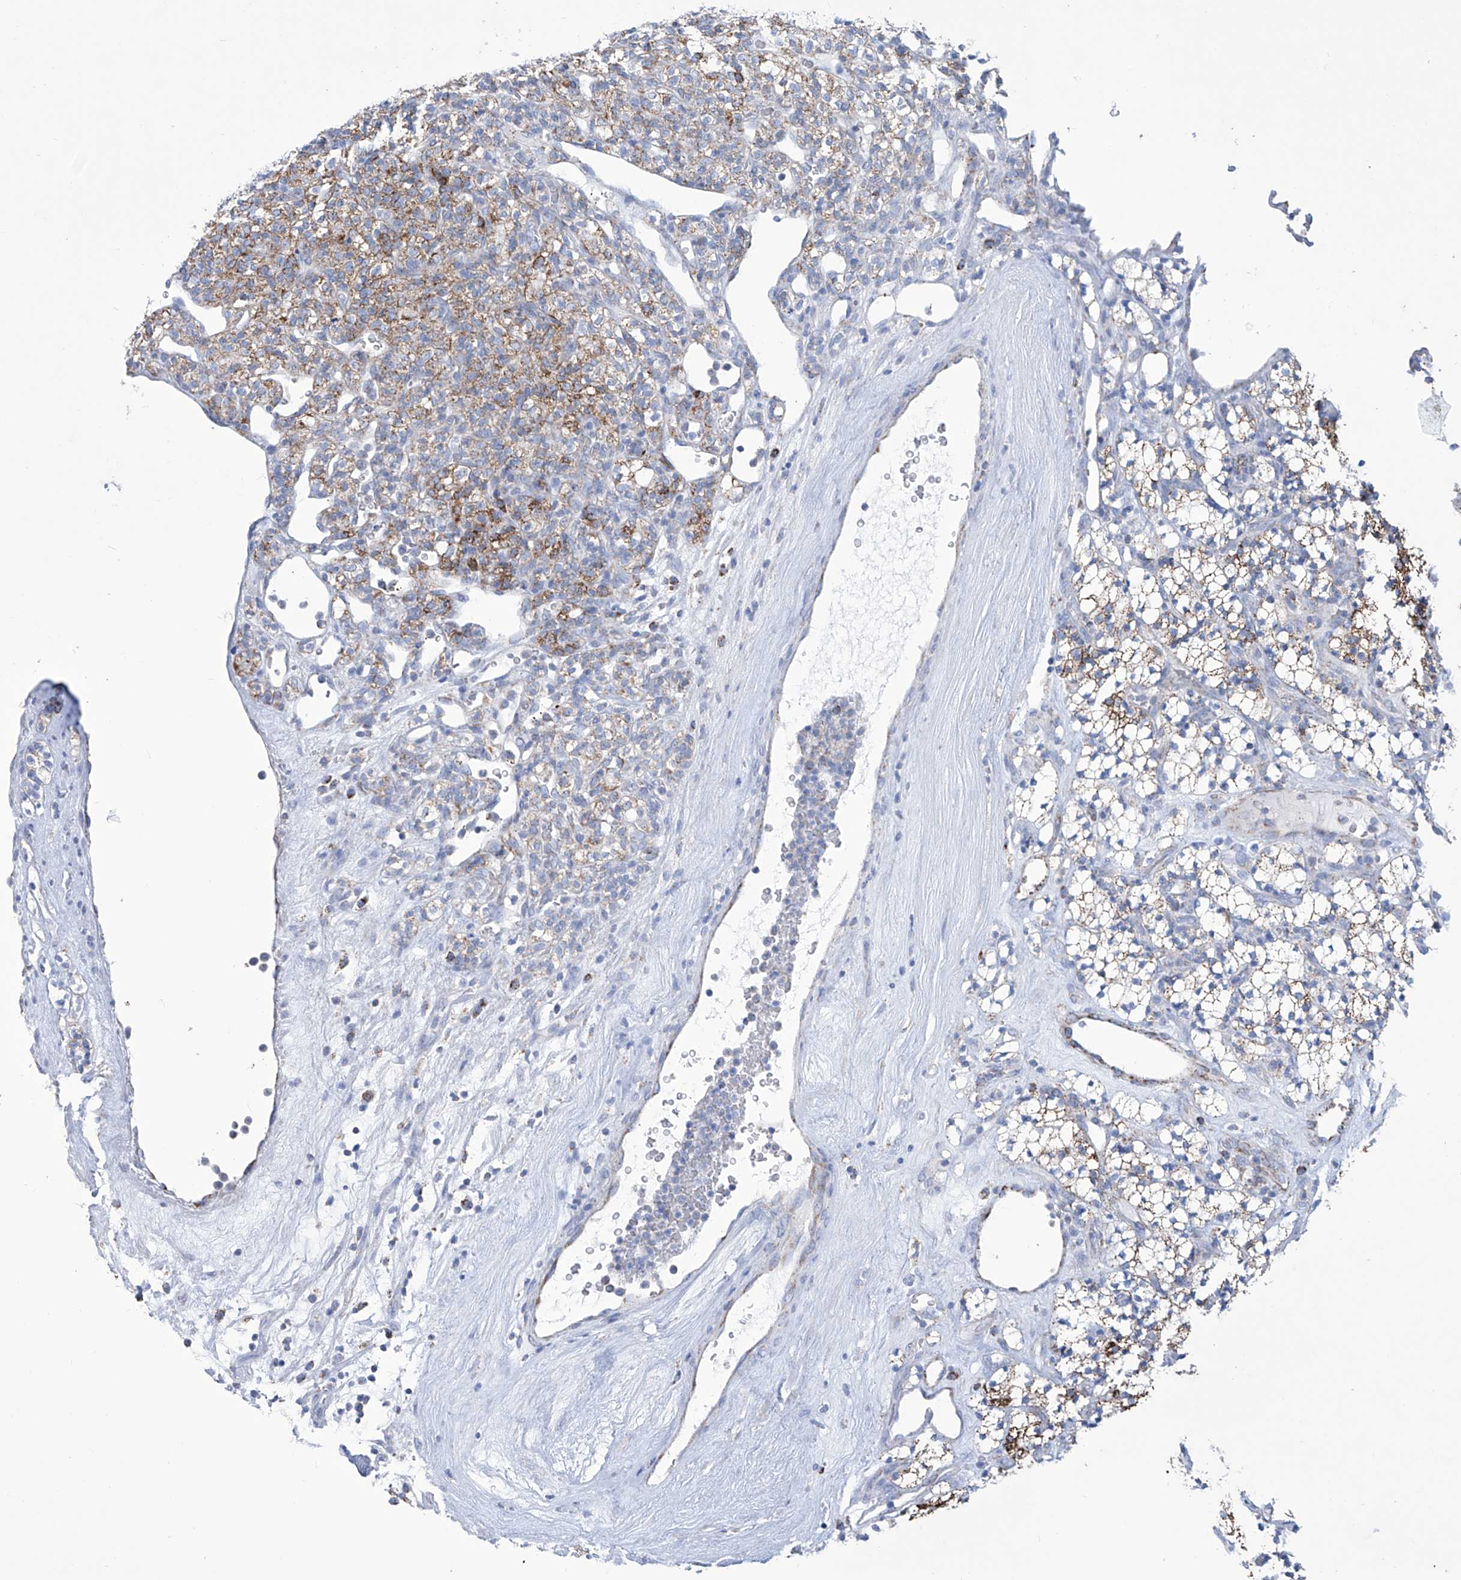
{"staining": {"intensity": "moderate", "quantity": "25%-75%", "location": "cytoplasmic/membranous"}, "tissue": "renal cancer", "cell_type": "Tumor cells", "image_type": "cancer", "snomed": [{"axis": "morphology", "description": "Adenocarcinoma, NOS"}, {"axis": "topography", "description": "Kidney"}], "caption": "Immunohistochemistry micrograph of neoplastic tissue: renal cancer (adenocarcinoma) stained using immunohistochemistry (IHC) shows medium levels of moderate protein expression localized specifically in the cytoplasmic/membranous of tumor cells, appearing as a cytoplasmic/membranous brown color.", "gene": "ALDH6A1", "patient": {"sex": "male", "age": 77}}